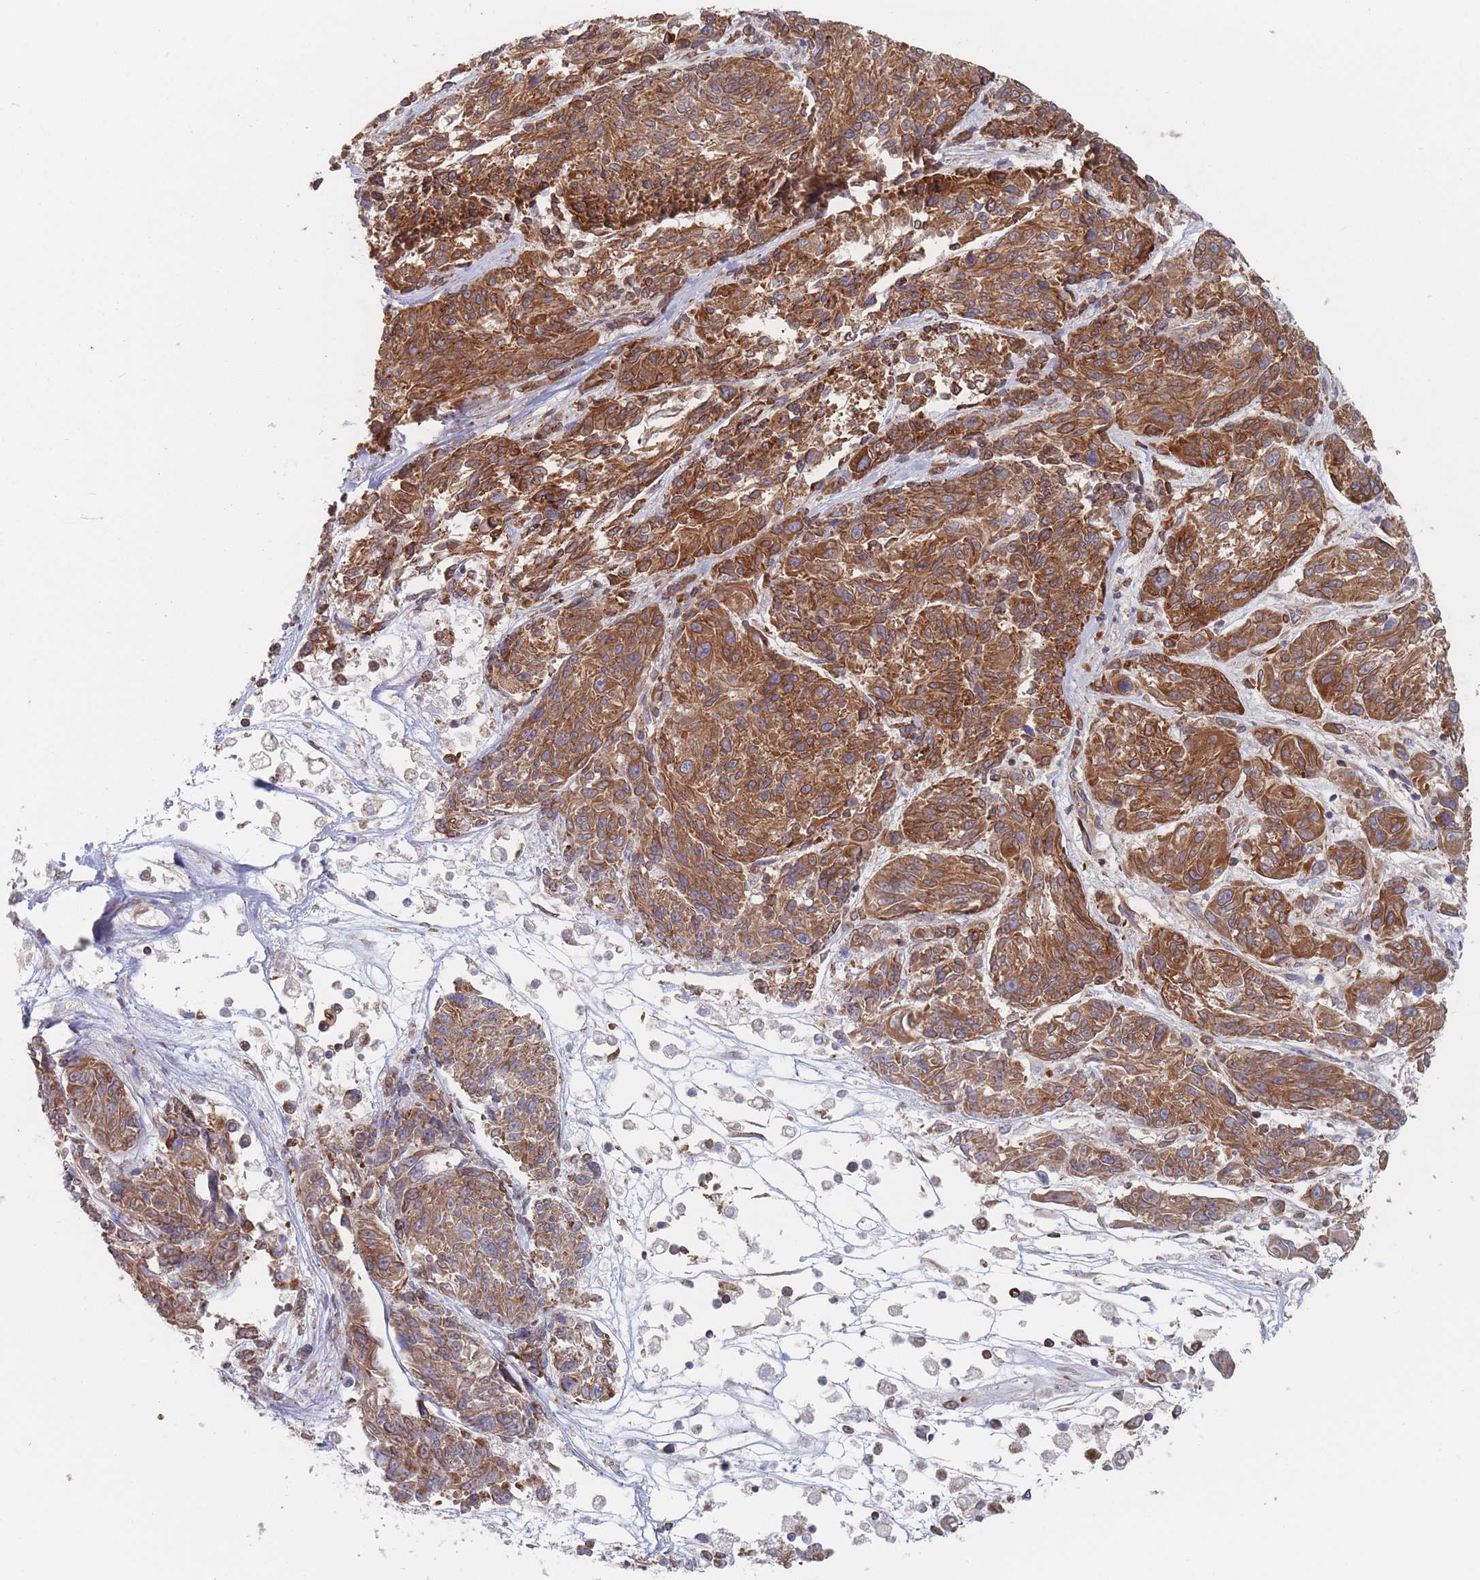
{"staining": {"intensity": "strong", "quantity": ">75%", "location": "cytoplasmic/membranous"}, "tissue": "melanoma", "cell_type": "Tumor cells", "image_type": "cancer", "snomed": [{"axis": "morphology", "description": "Malignant melanoma, NOS"}, {"axis": "topography", "description": "Skin"}], "caption": "Immunohistochemical staining of human melanoma exhibits strong cytoplasmic/membranous protein staining in about >75% of tumor cells.", "gene": "KDSR", "patient": {"sex": "male", "age": 53}}